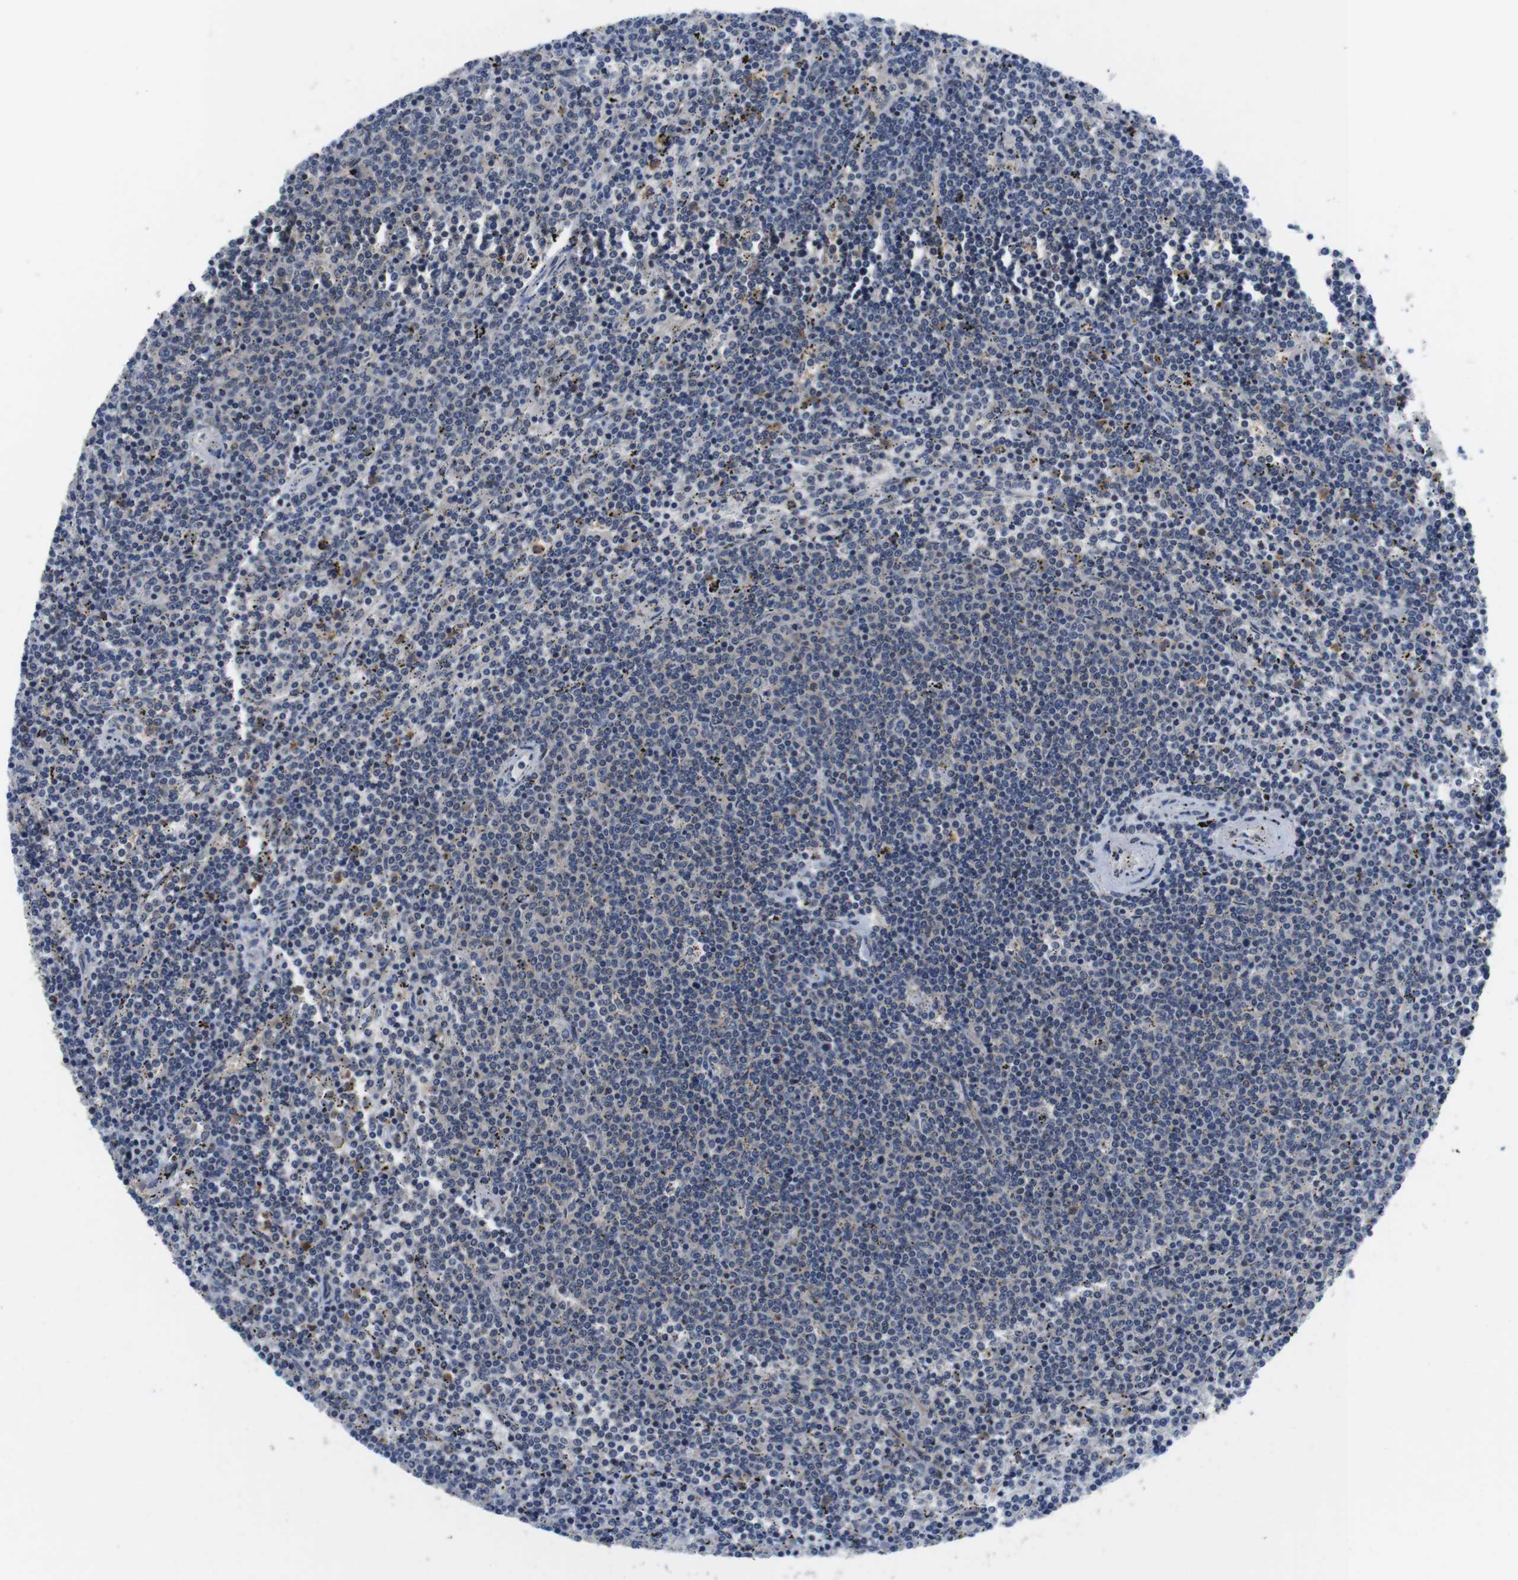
{"staining": {"intensity": "negative", "quantity": "none", "location": "none"}, "tissue": "lymphoma", "cell_type": "Tumor cells", "image_type": "cancer", "snomed": [{"axis": "morphology", "description": "Malignant lymphoma, non-Hodgkin's type, Low grade"}, {"axis": "topography", "description": "Spleen"}], "caption": "High magnification brightfield microscopy of malignant lymphoma, non-Hodgkin's type (low-grade) stained with DAB (3,3'-diaminobenzidine) (brown) and counterstained with hematoxylin (blue): tumor cells show no significant staining.", "gene": "FADD", "patient": {"sex": "female", "age": 50}}